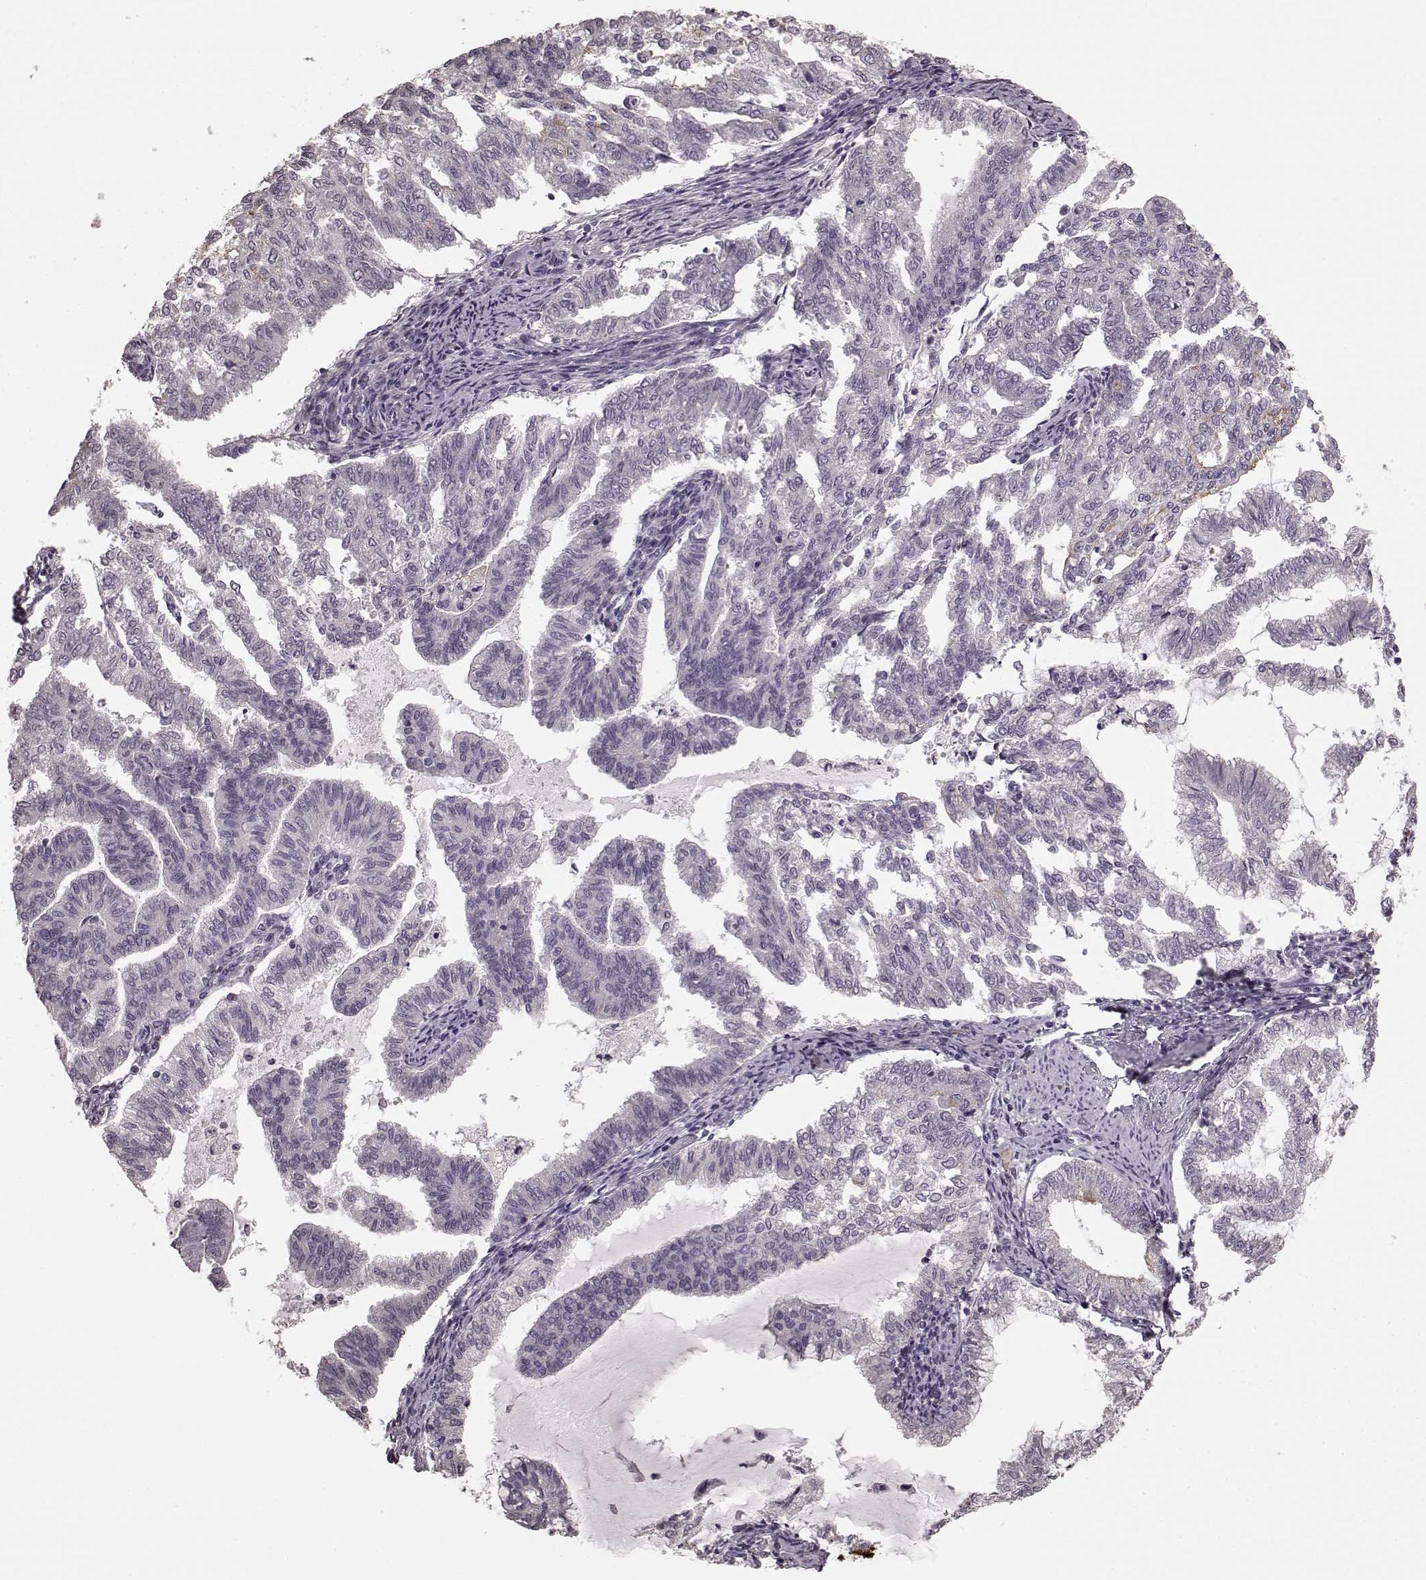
{"staining": {"intensity": "negative", "quantity": "none", "location": "none"}, "tissue": "endometrial cancer", "cell_type": "Tumor cells", "image_type": "cancer", "snomed": [{"axis": "morphology", "description": "Adenocarcinoma, NOS"}, {"axis": "topography", "description": "Endometrium"}], "caption": "Tumor cells are negative for protein expression in human endometrial cancer (adenocarcinoma).", "gene": "CD28", "patient": {"sex": "female", "age": 79}}